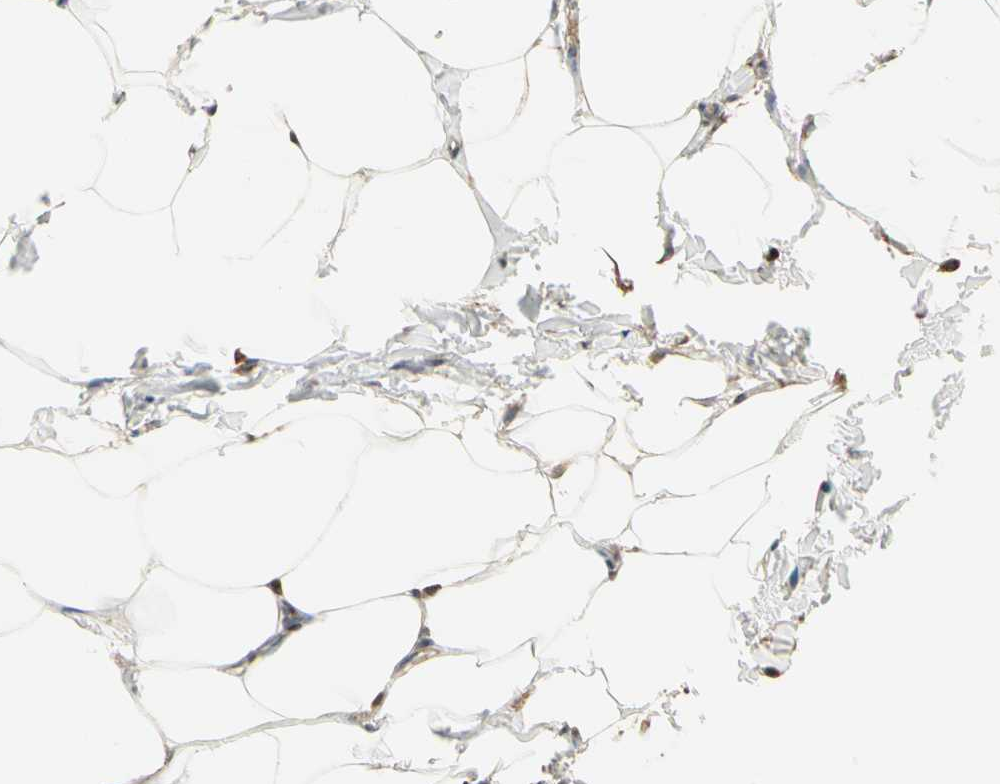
{"staining": {"intensity": "moderate", "quantity": ">75%", "location": "nuclear"}, "tissue": "adipose tissue", "cell_type": "Adipocytes", "image_type": "normal", "snomed": [{"axis": "morphology", "description": "Normal tissue, NOS"}, {"axis": "topography", "description": "Vascular tissue"}], "caption": "A medium amount of moderate nuclear expression is present in approximately >75% of adipocytes in normal adipose tissue. (Stains: DAB (3,3'-diaminobenzidine) in brown, nuclei in blue, Microscopy: brightfield microscopy at high magnification).", "gene": "IP6K2", "patient": {"sex": "male", "age": 41}}